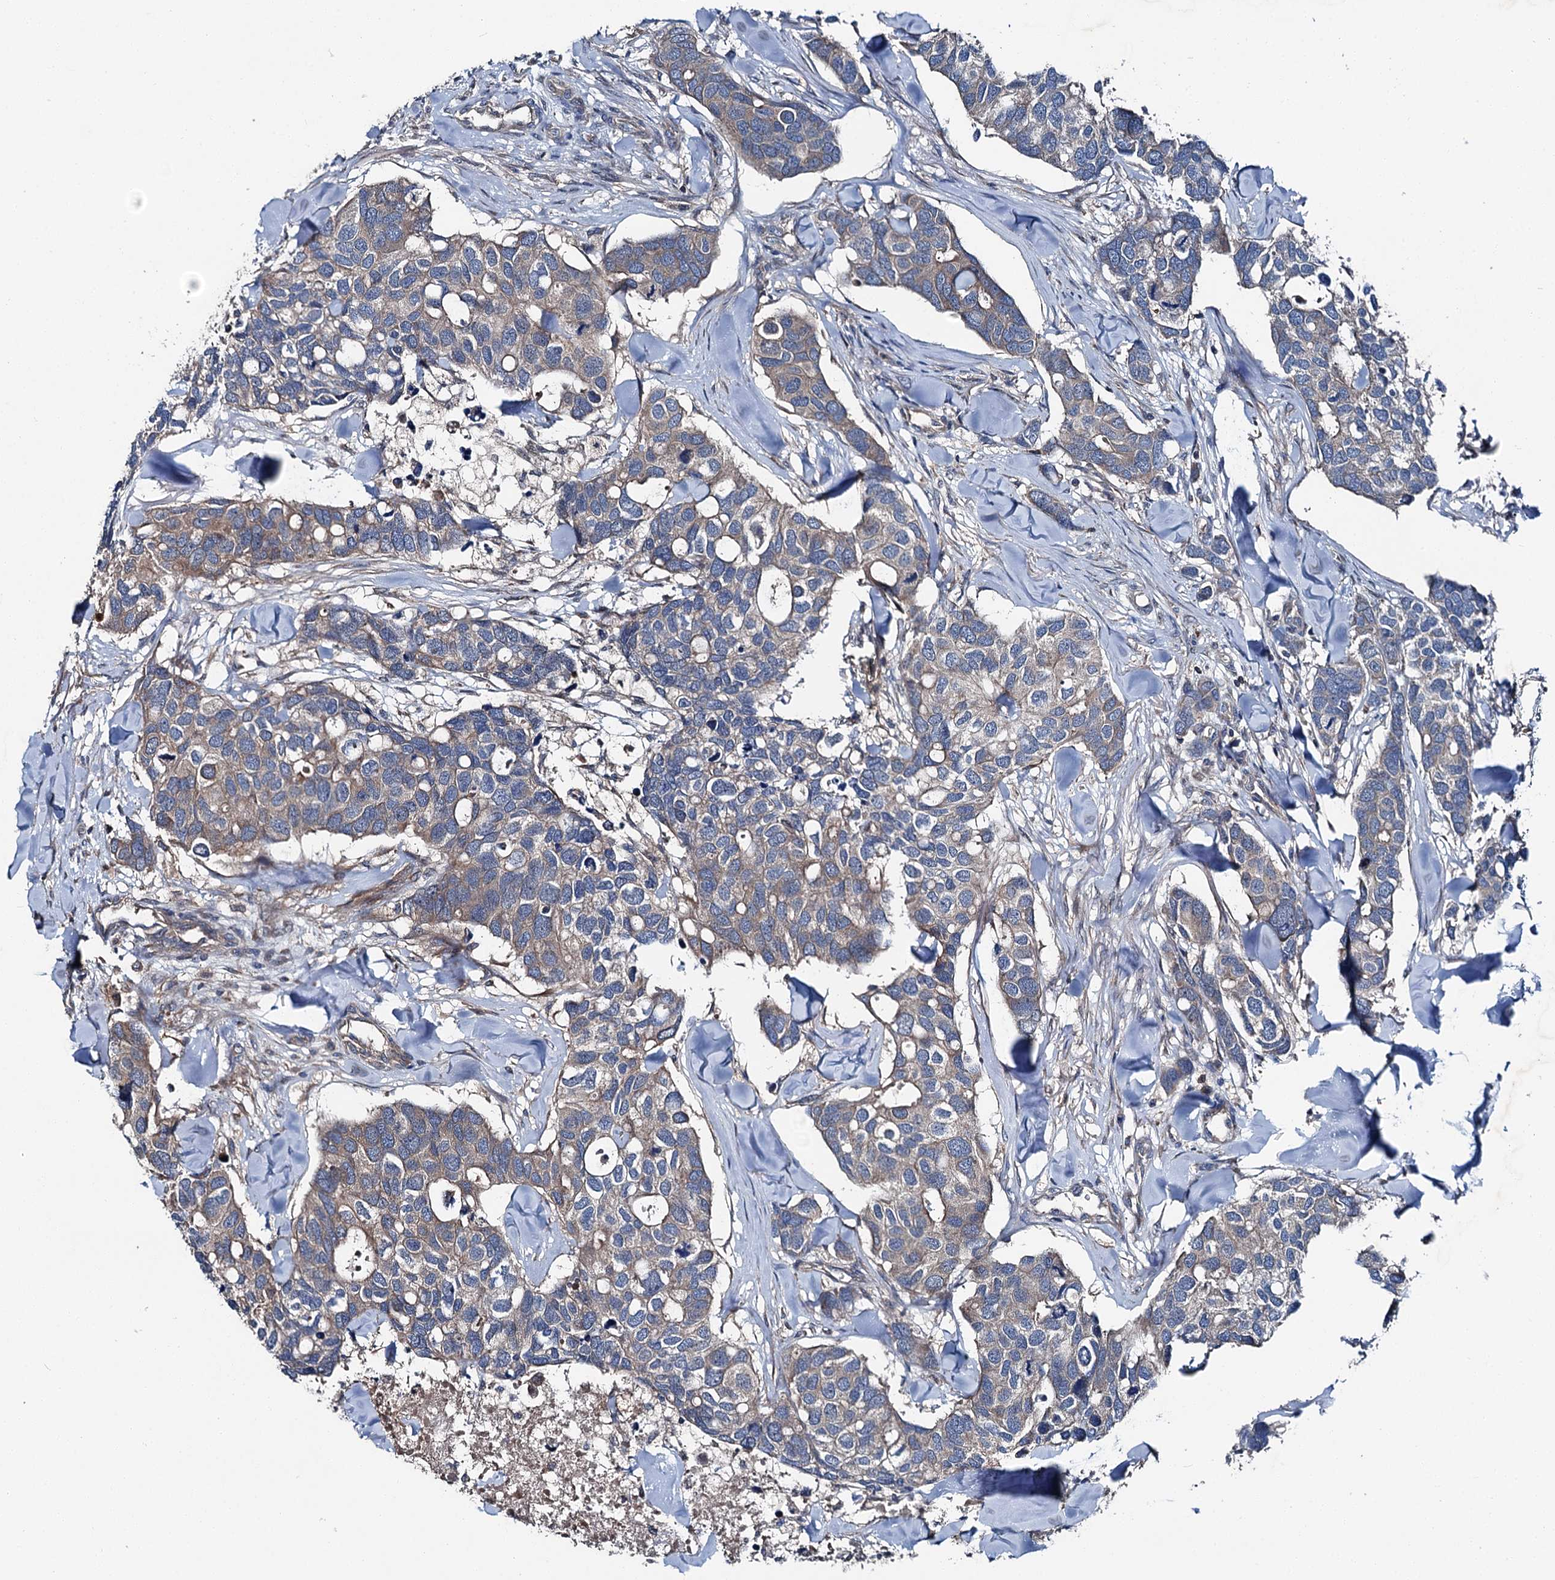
{"staining": {"intensity": "moderate", "quantity": "25%-75%", "location": "cytoplasmic/membranous"}, "tissue": "breast cancer", "cell_type": "Tumor cells", "image_type": "cancer", "snomed": [{"axis": "morphology", "description": "Duct carcinoma"}, {"axis": "topography", "description": "Breast"}], "caption": "Breast cancer (invasive ductal carcinoma) tissue shows moderate cytoplasmic/membranous positivity in about 25%-75% of tumor cells, visualized by immunohistochemistry.", "gene": "SLC22A25", "patient": {"sex": "female", "age": 83}}